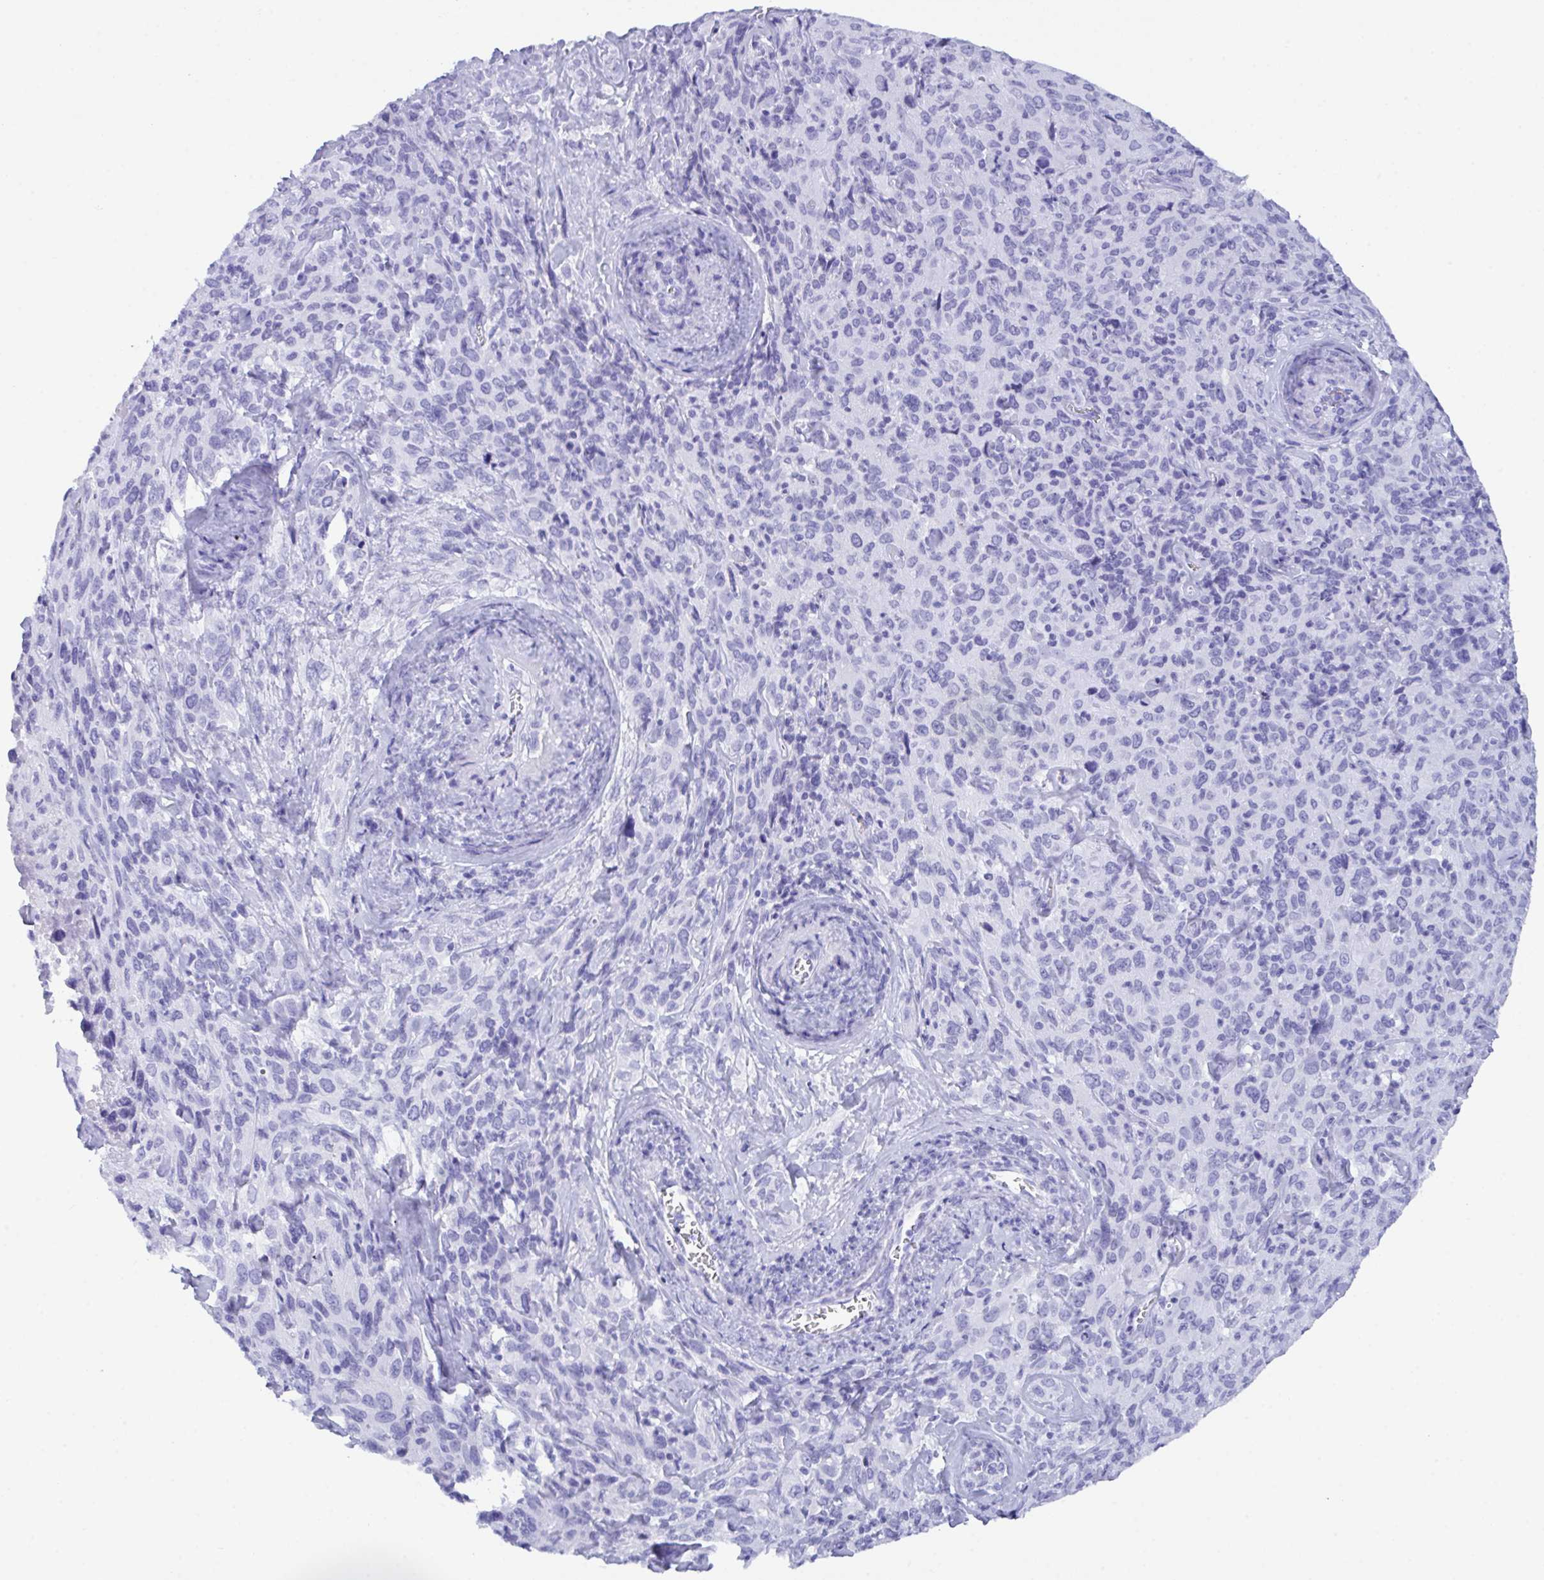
{"staining": {"intensity": "negative", "quantity": "none", "location": "none"}, "tissue": "cervical cancer", "cell_type": "Tumor cells", "image_type": "cancer", "snomed": [{"axis": "morphology", "description": "Normal tissue, NOS"}, {"axis": "morphology", "description": "Squamous cell carcinoma, NOS"}, {"axis": "topography", "description": "Cervix"}], "caption": "The micrograph reveals no significant expression in tumor cells of cervical cancer (squamous cell carcinoma). The staining was performed using DAB (3,3'-diaminobenzidine) to visualize the protein expression in brown, while the nuclei were stained in blue with hematoxylin (Magnification: 20x).", "gene": "ZNF850", "patient": {"sex": "female", "age": 51}}